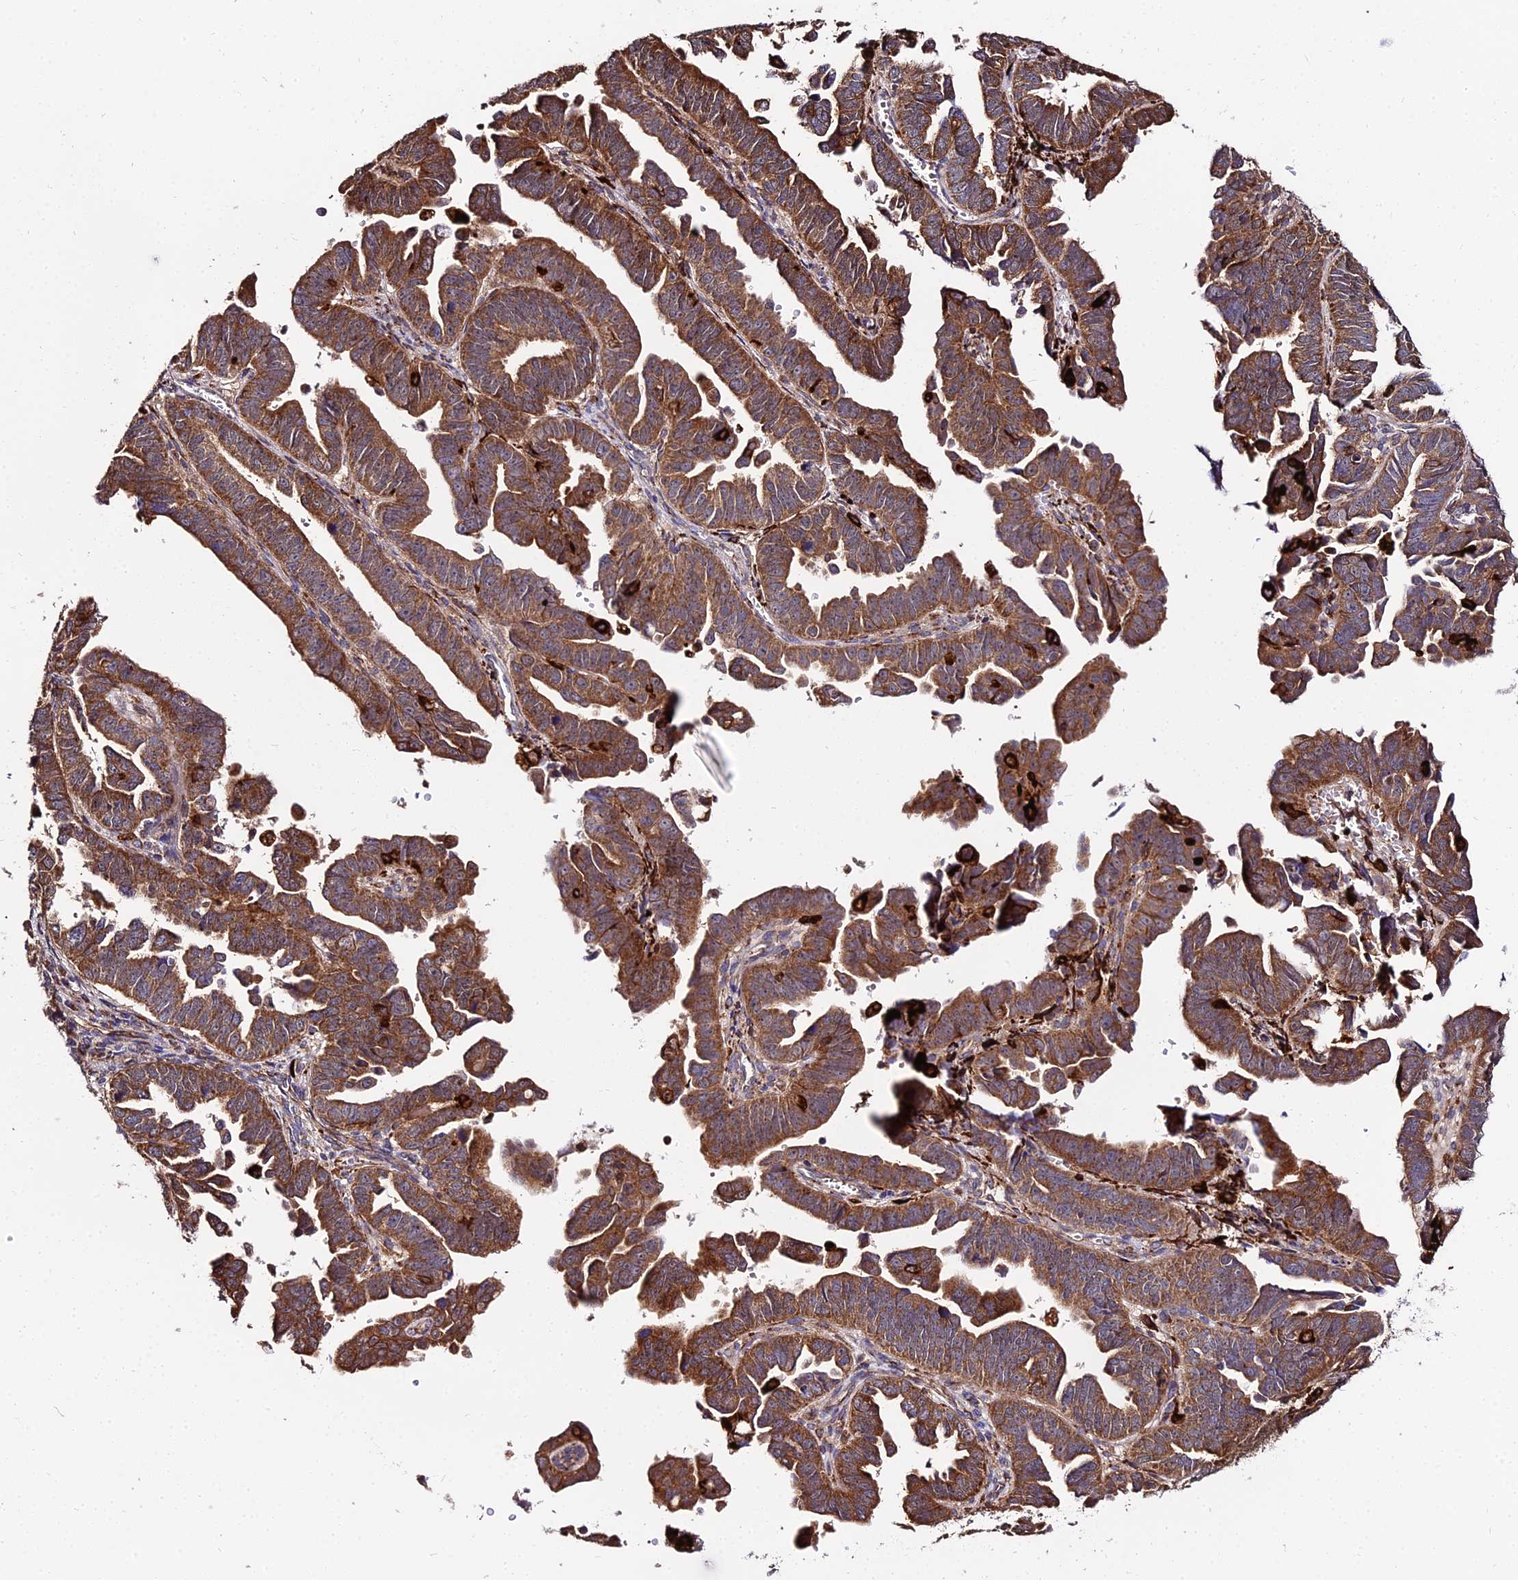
{"staining": {"intensity": "strong", "quantity": ">75%", "location": "cytoplasmic/membranous"}, "tissue": "endometrial cancer", "cell_type": "Tumor cells", "image_type": "cancer", "snomed": [{"axis": "morphology", "description": "Adenocarcinoma, NOS"}, {"axis": "topography", "description": "Endometrium"}], "caption": "Immunohistochemical staining of adenocarcinoma (endometrial) demonstrates high levels of strong cytoplasmic/membranous protein staining in approximately >75% of tumor cells.", "gene": "PEX19", "patient": {"sex": "female", "age": 75}}